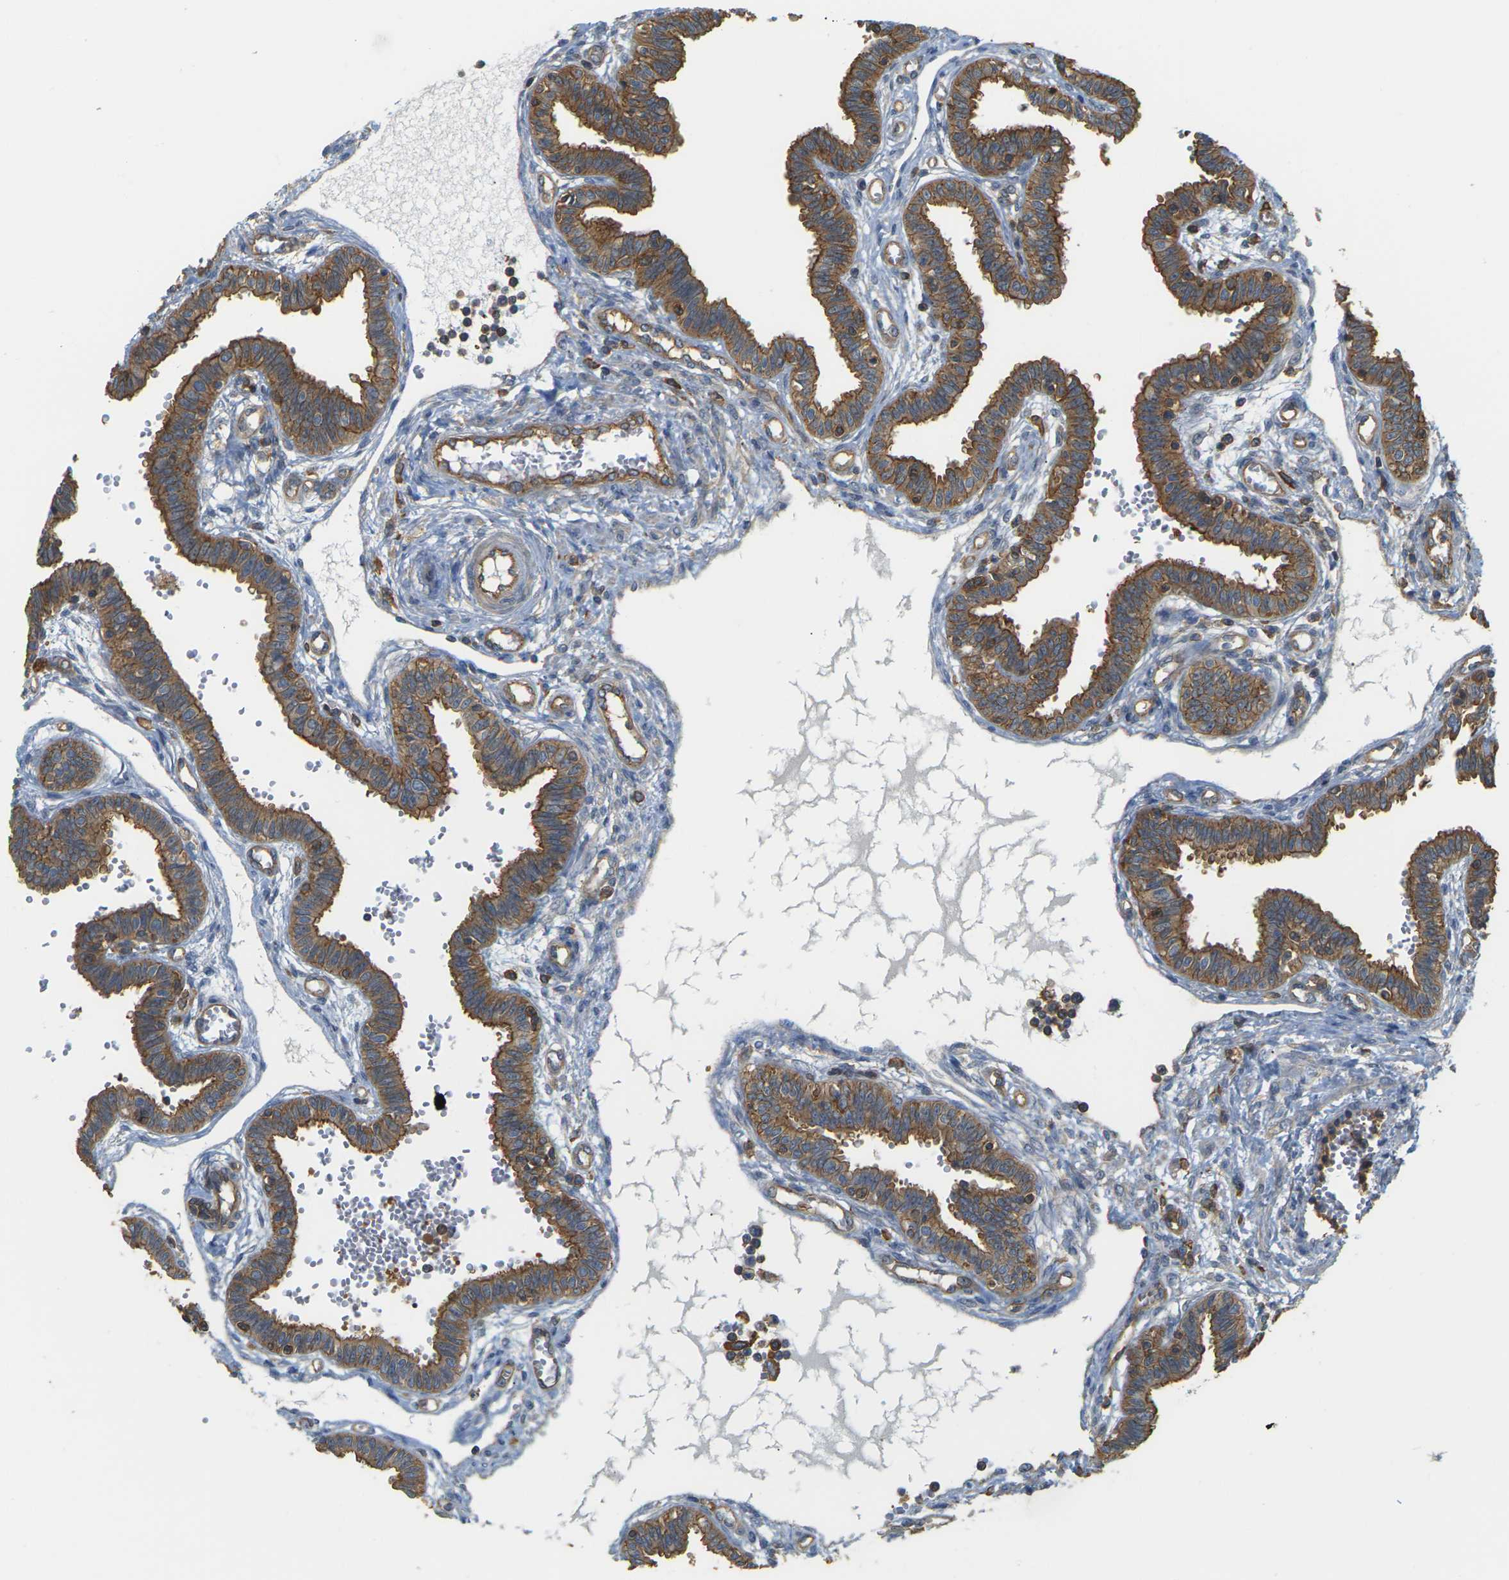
{"staining": {"intensity": "moderate", "quantity": ">75%", "location": "cytoplasmic/membranous"}, "tissue": "fallopian tube", "cell_type": "Glandular cells", "image_type": "normal", "snomed": [{"axis": "morphology", "description": "Normal tissue, NOS"}, {"axis": "topography", "description": "Fallopian tube"}], "caption": "Immunohistochemistry histopathology image of unremarkable fallopian tube: fallopian tube stained using IHC displays medium levels of moderate protein expression localized specifically in the cytoplasmic/membranous of glandular cells, appearing as a cytoplasmic/membranous brown color.", "gene": "IQGAP1", "patient": {"sex": "female", "age": 32}}